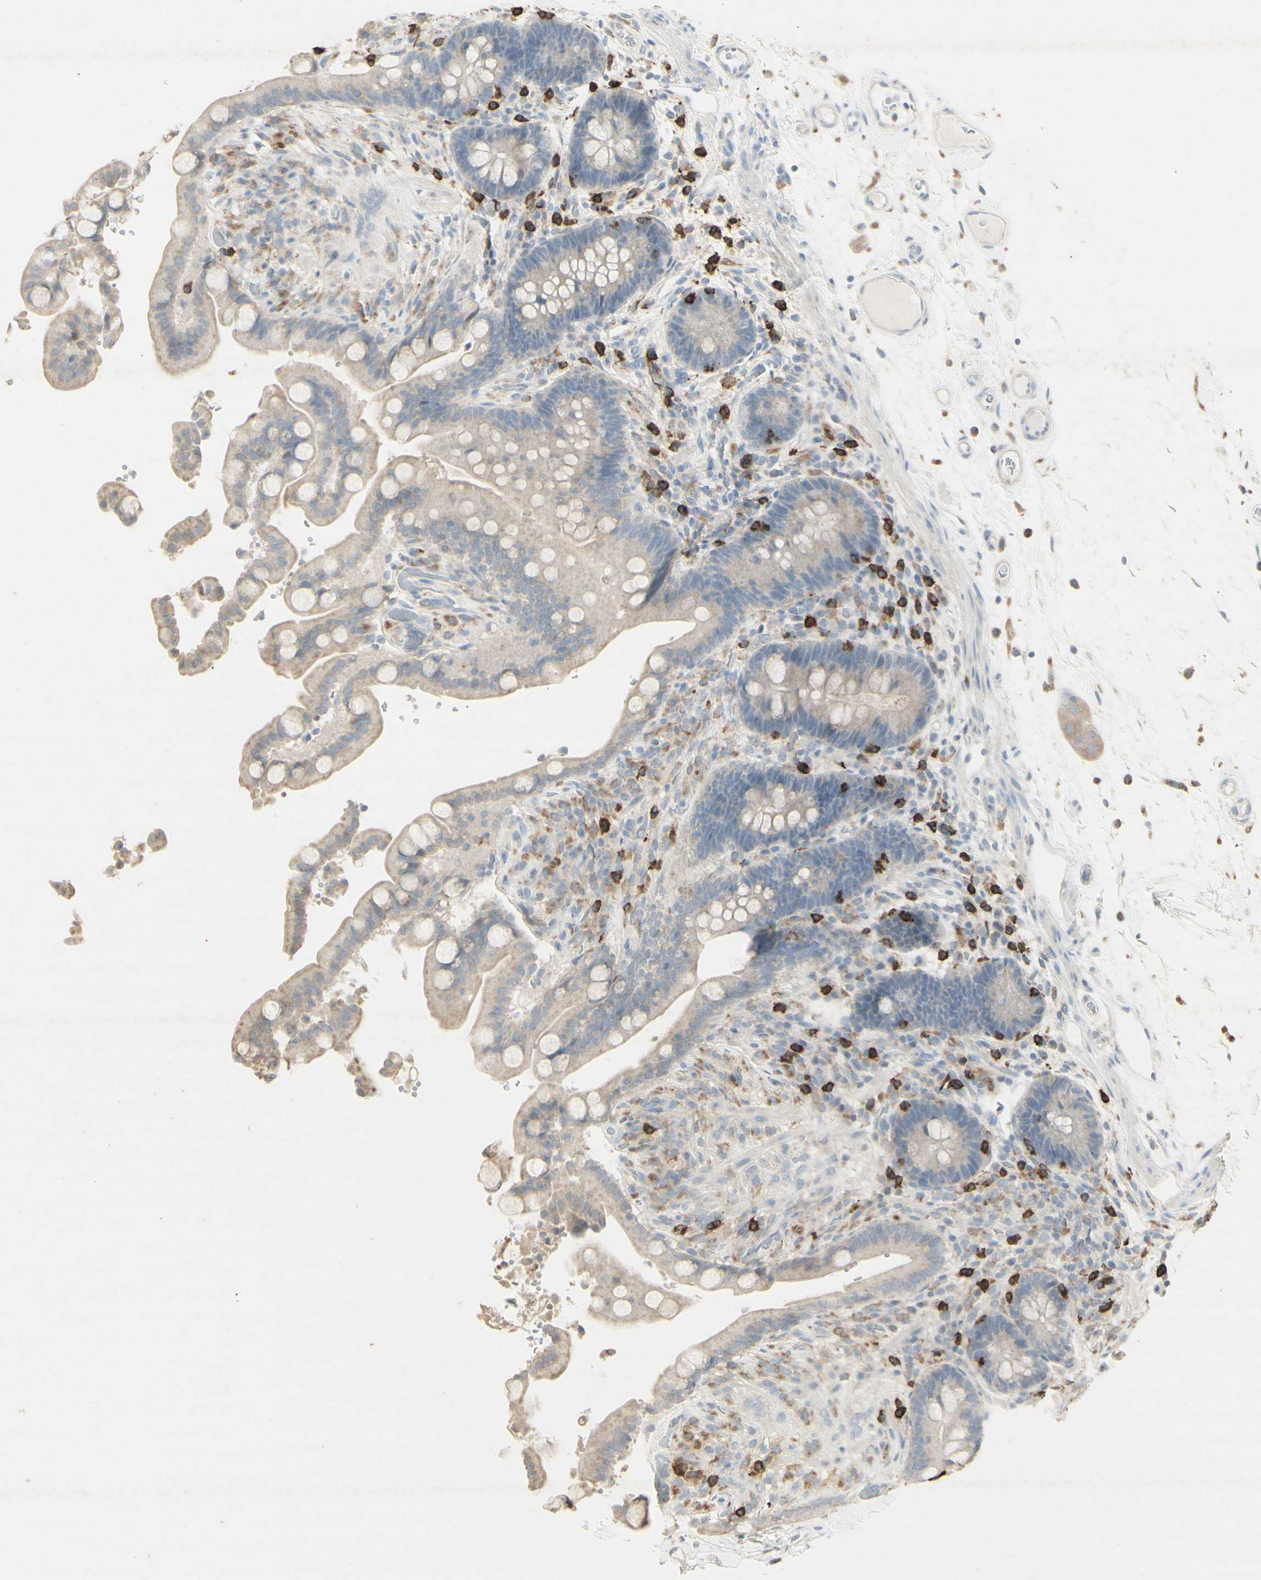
{"staining": {"intensity": "negative", "quantity": "none", "location": "none"}, "tissue": "colon", "cell_type": "Endothelial cells", "image_type": "normal", "snomed": [{"axis": "morphology", "description": "Normal tissue, NOS"}, {"axis": "topography", "description": "Colon"}], "caption": "Immunohistochemistry photomicrograph of benign colon: colon stained with DAB displays no significant protein positivity in endothelial cells.", "gene": "ATP6V1B1", "patient": {"sex": "male", "age": 73}}